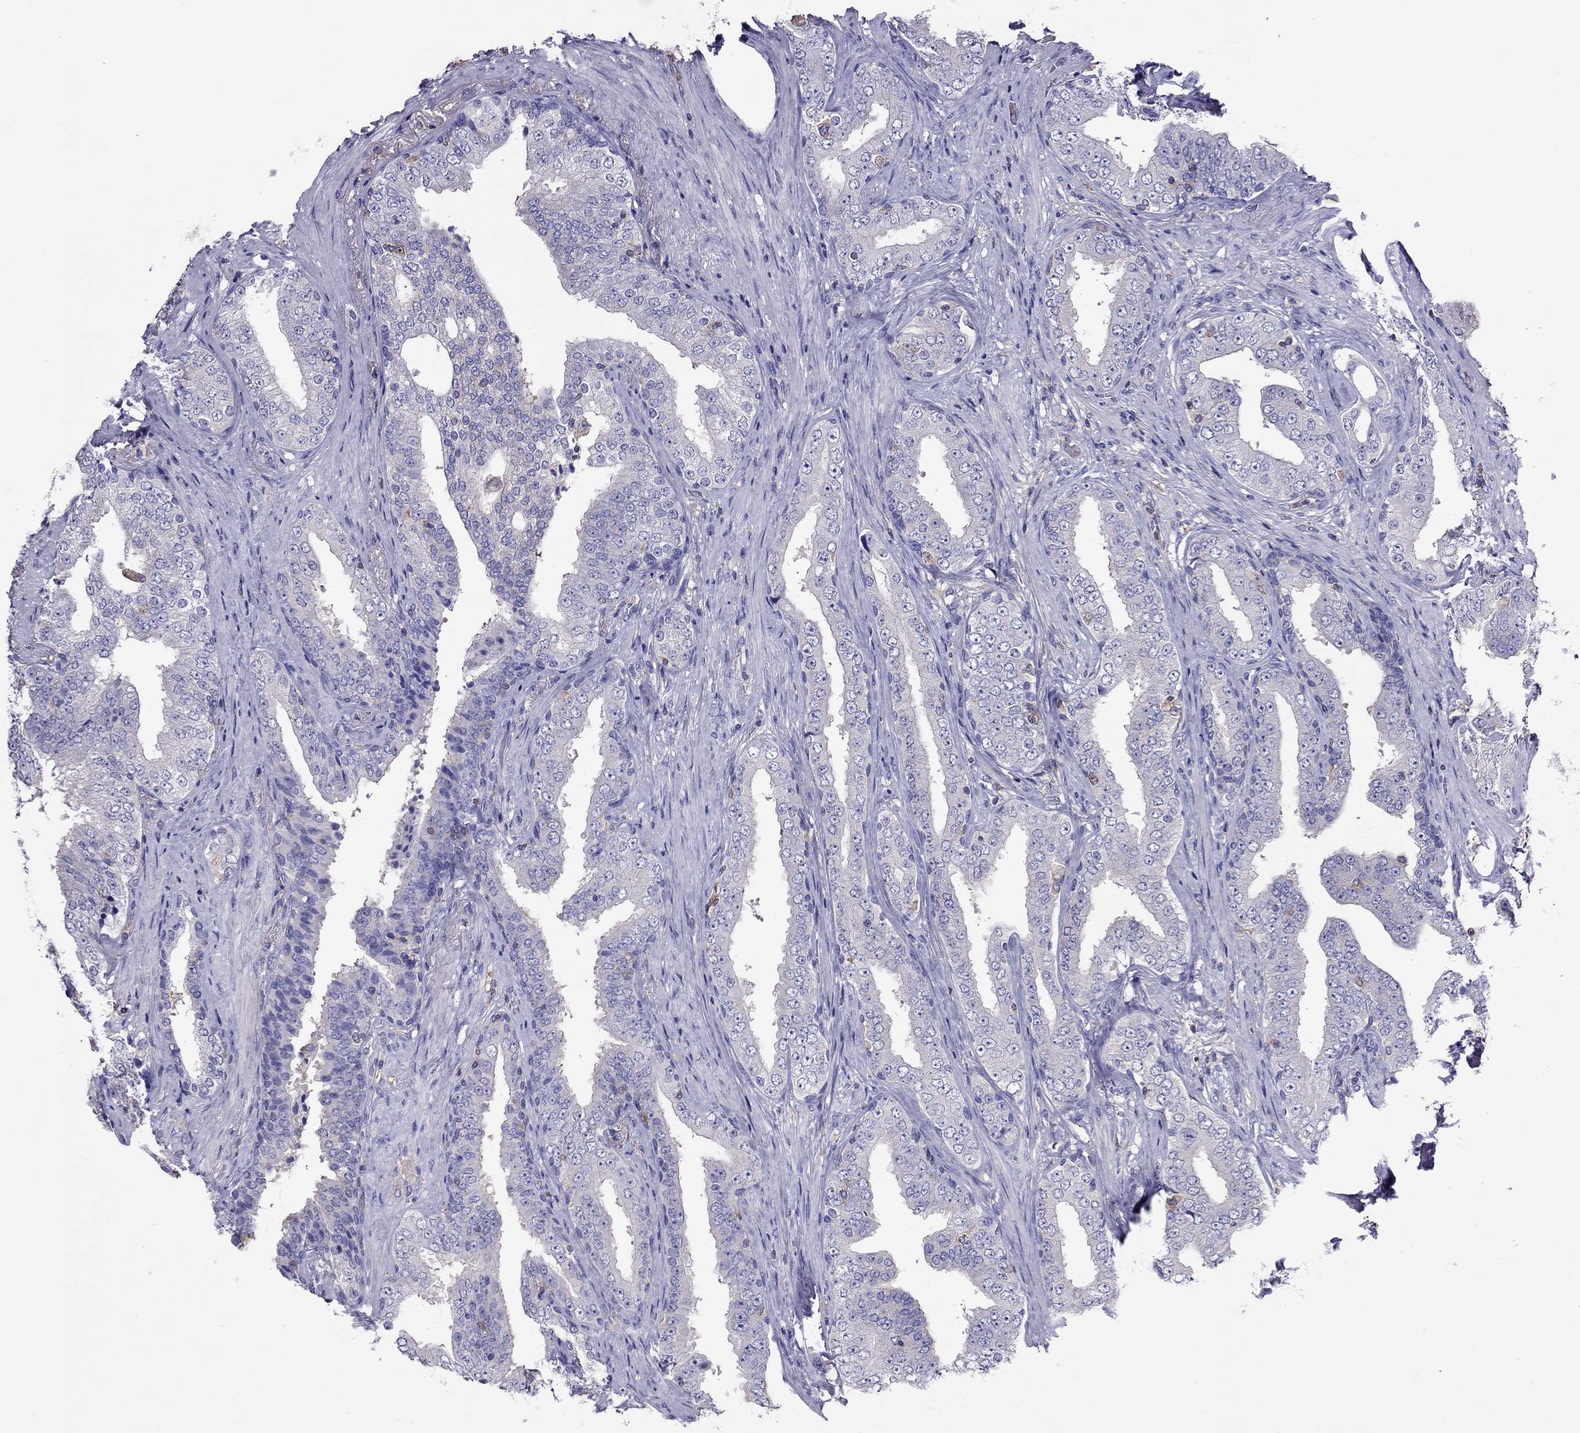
{"staining": {"intensity": "negative", "quantity": "none", "location": "none"}, "tissue": "prostate cancer", "cell_type": "Tumor cells", "image_type": "cancer", "snomed": [{"axis": "morphology", "description": "Adenocarcinoma, Low grade"}, {"axis": "topography", "description": "Prostate and seminal vesicle, NOS"}], "caption": "Tumor cells are negative for protein expression in human prostate cancer.", "gene": "TEX22", "patient": {"sex": "male", "age": 61}}